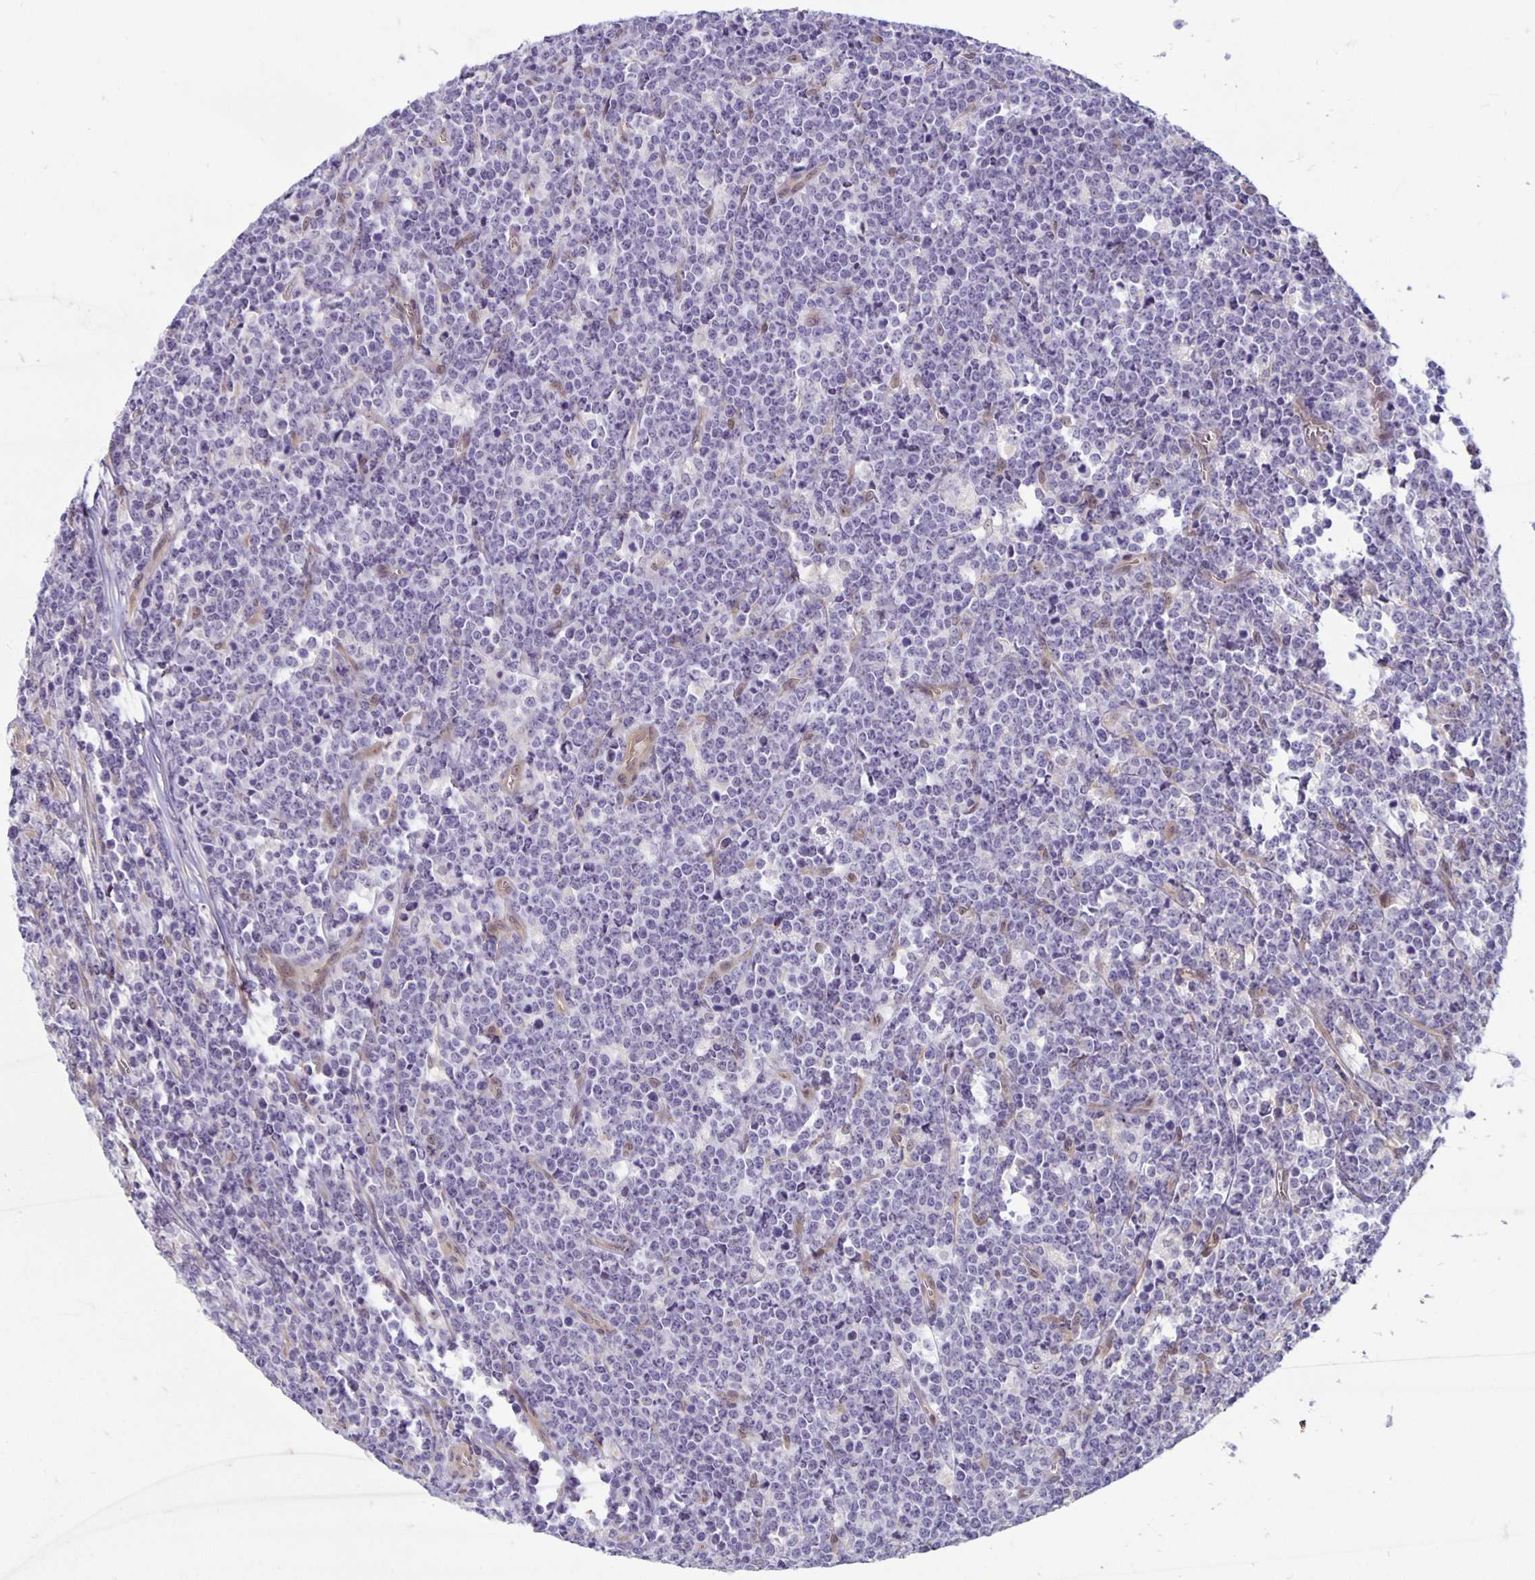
{"staining": {"intensity": "negative", "quantity": "none", "location": "none"}, "tissue": "lymphoma", "cell_type": "Tumor cells", "image_type": "cancer", "snomed": [{"axis": "morphology", "description": "Malignant lymphoma, non-Hodgkin's type, High grade"}, {"axis": "topography", "description": "Small intestine"}], "caption": "Immunohistochemistry (IHC) photomicrograph of neoplastic tissue: human malignant lymphoma, non-Hodgkin's type (high-grade) stained with DAB demonstrates no significant protein positivity in tumor cells.", "gene": "TAX1BP3", "patient": {"sex": "female", "age": 56}}